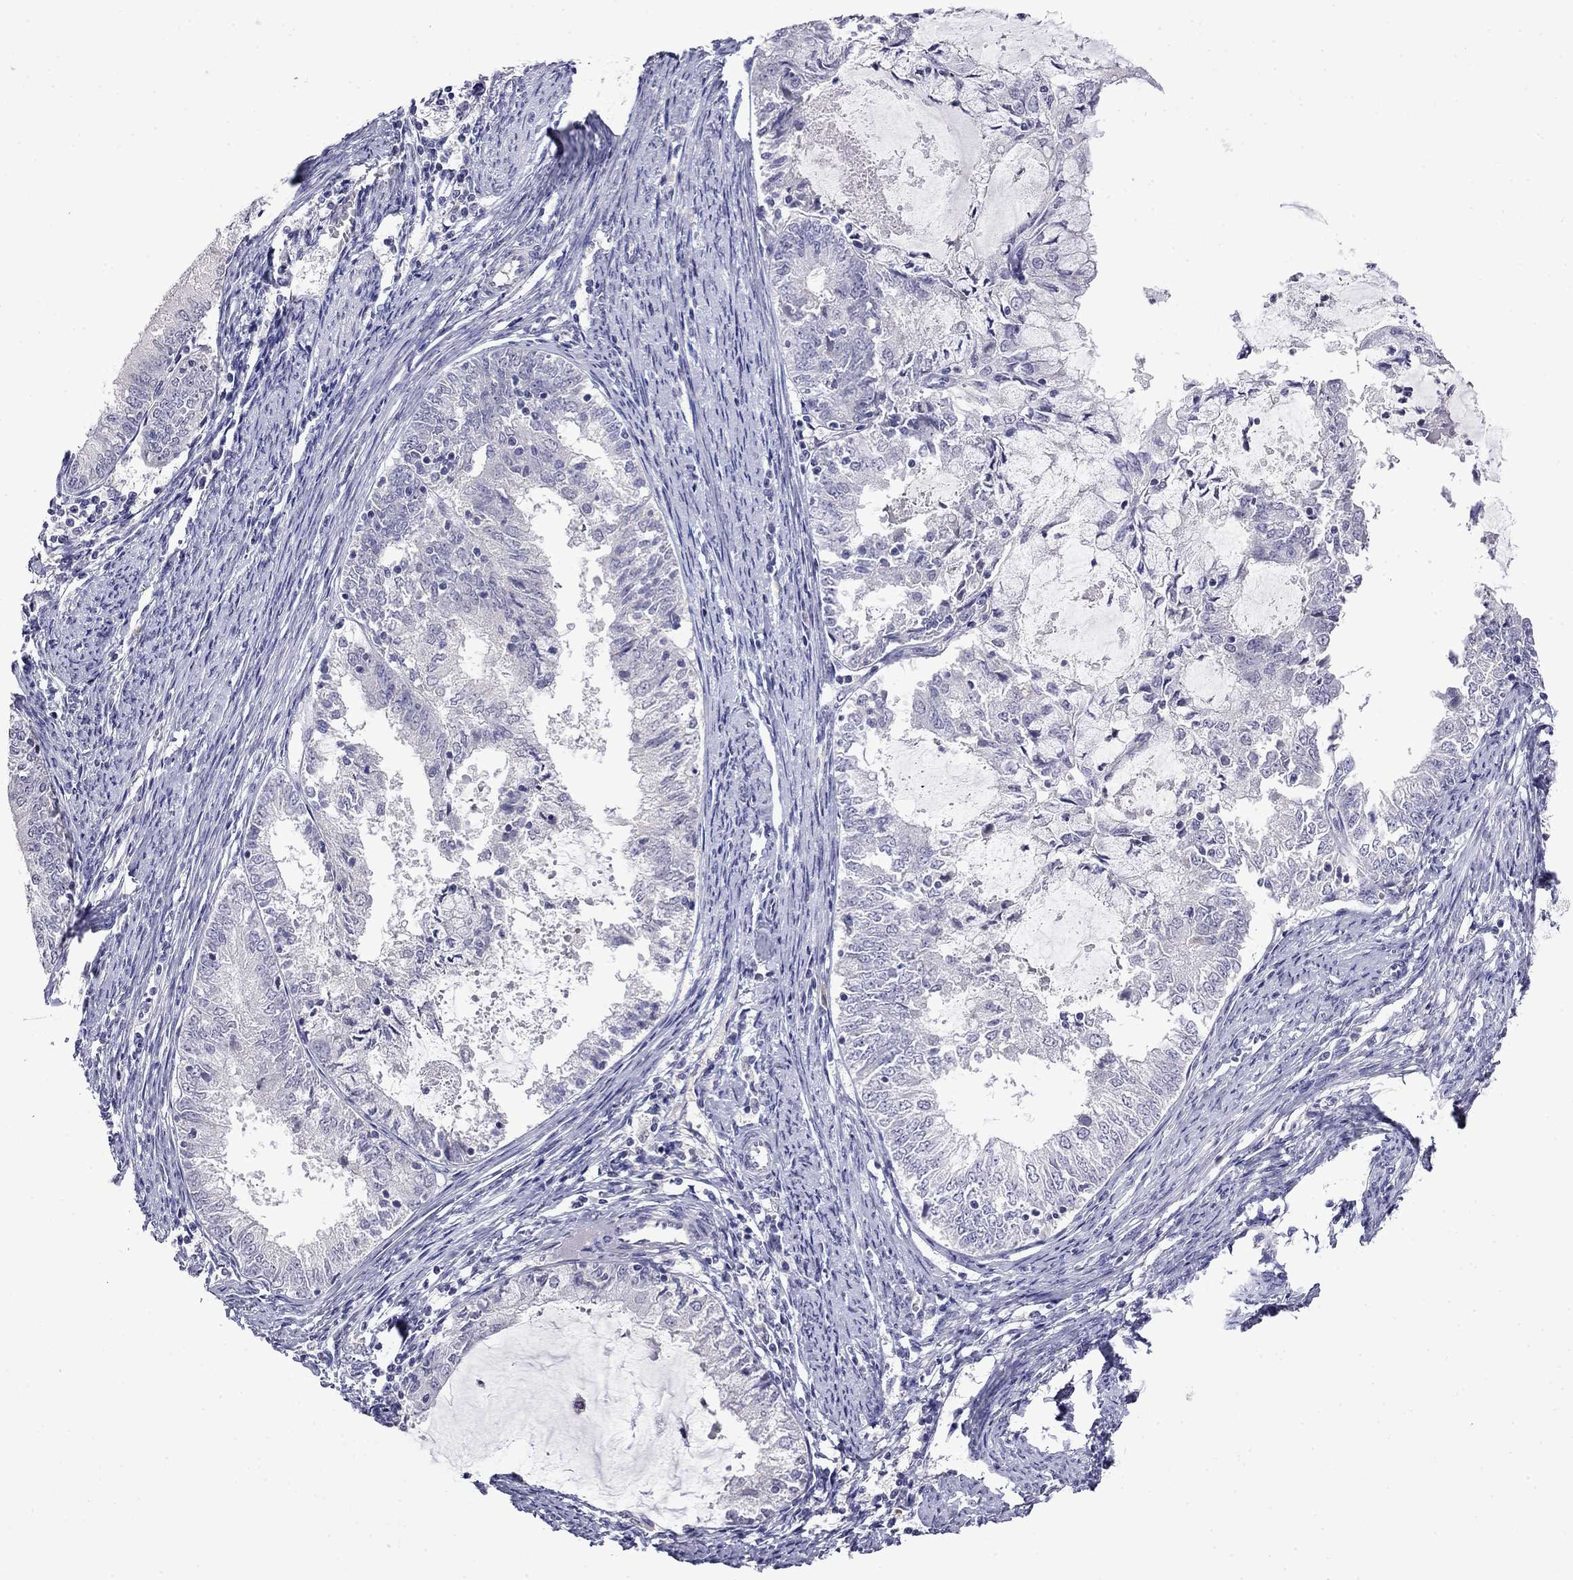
{"staining": {"intensity": "negative", "quantity": "none", "location": "none"}, "tissue": "endometrial cancer", "cell_type": "Tumor cells", "image_type": "cancer", "snomed": [{"axis": "morphology", "description": "Adenocarcinoma, NOS"}, {"axis": "topography", "description": "Endometrium"}], "caption": "The immunohistochemistry image has no significant expression in tumor cells of endometrial adenocarcinoma tissue.", "gene": "STAR", "patient": {"sex": "female", "age": 57}}